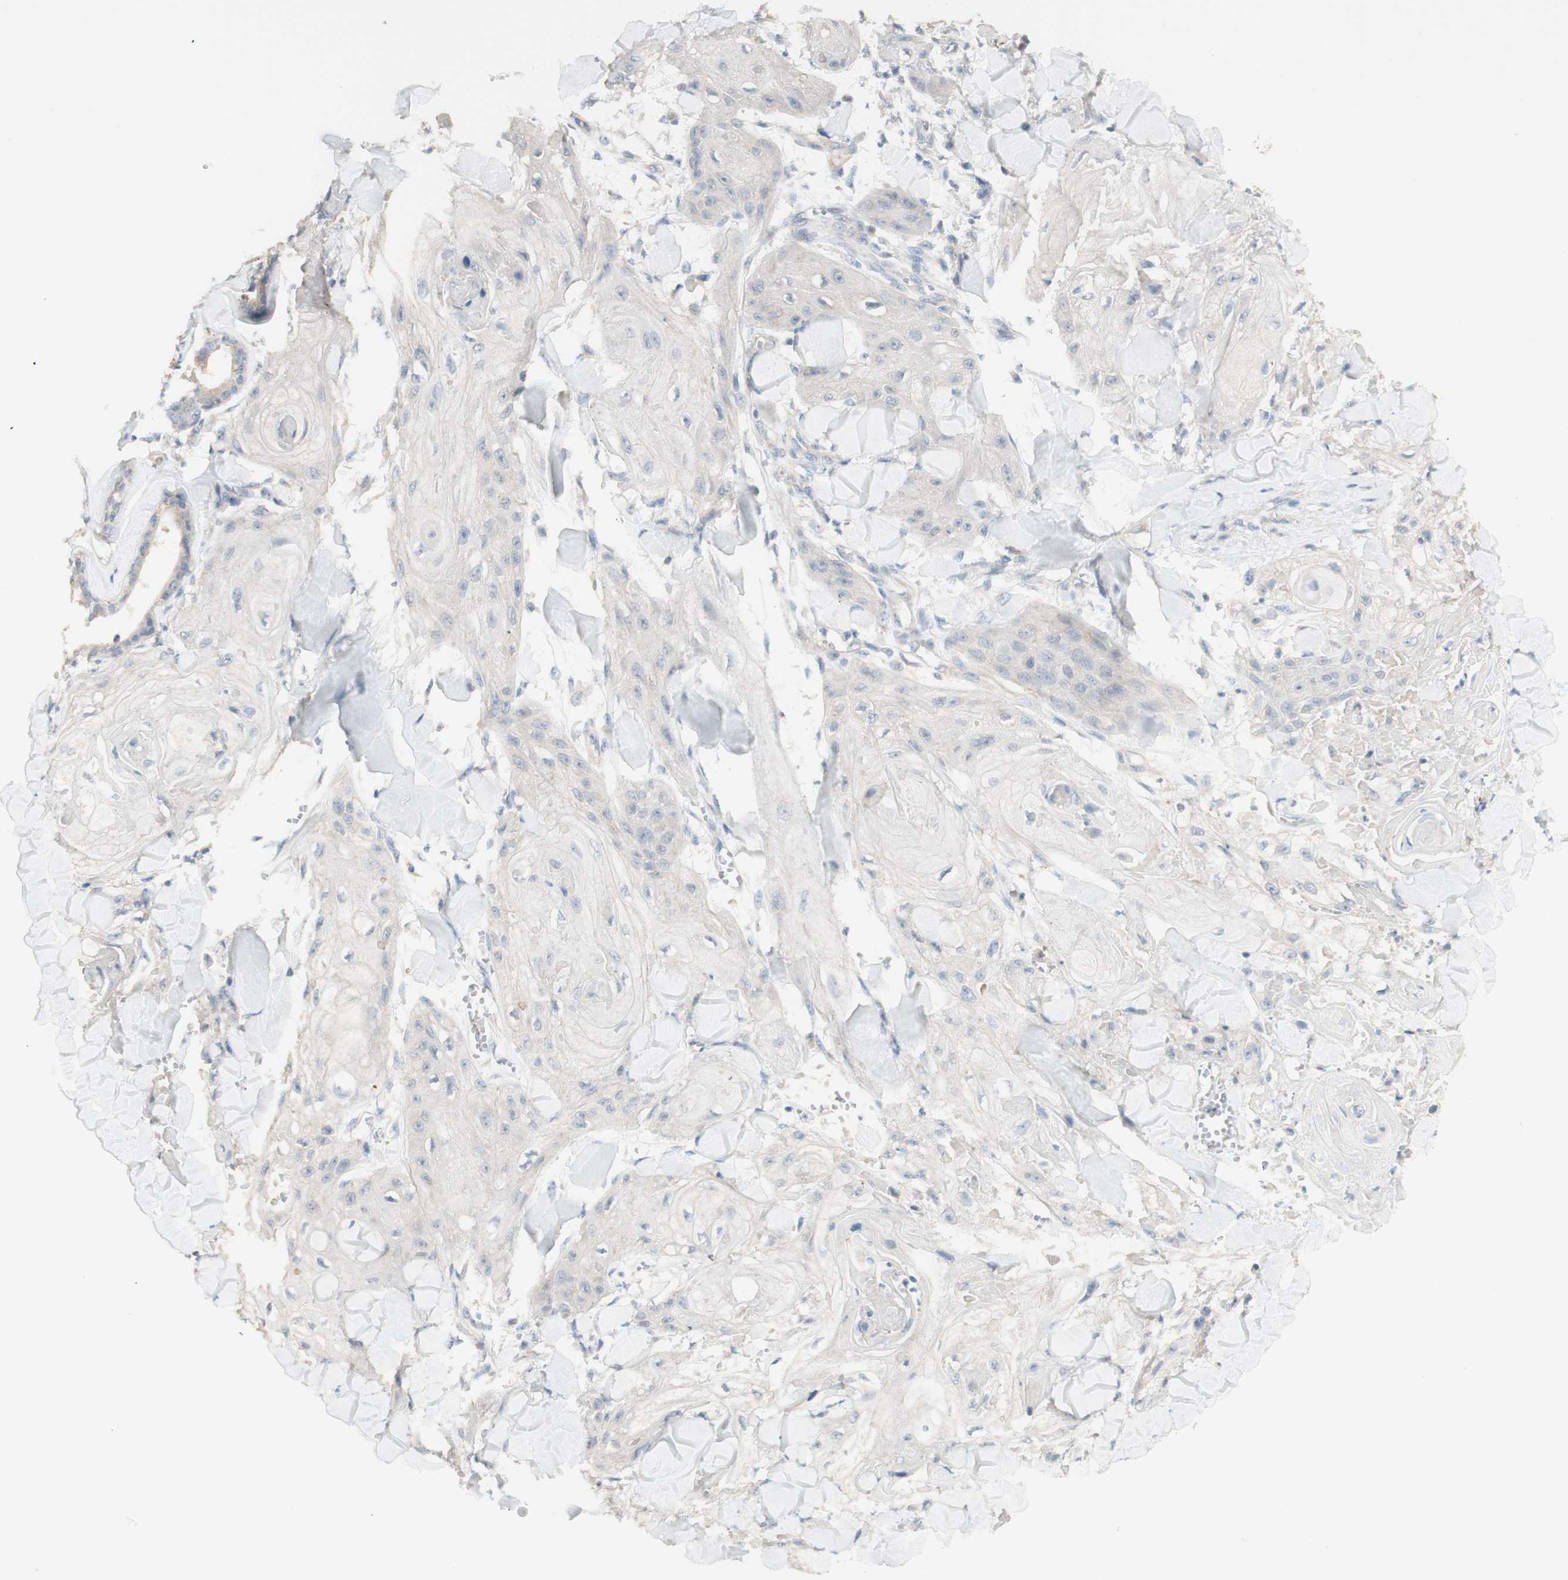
{"staining": {"intensity": "negative", "quantity": "none", "location": "none"}, "tissue": "skin cancer", "cell_type": "Tumor cells", "image_type": "cancer", "snomed": [{"axis": "morphology", "description": "Squamous cell carcinoma, NOS"}, {"axis": "topography", "description": "Skin"}], "caption": "Micrograph shows no significant protein positivity in tumor cells of skin squamous cell carcinoma.", "gene": "MANEA", "patient": {"sex": "male", "age": 74}}